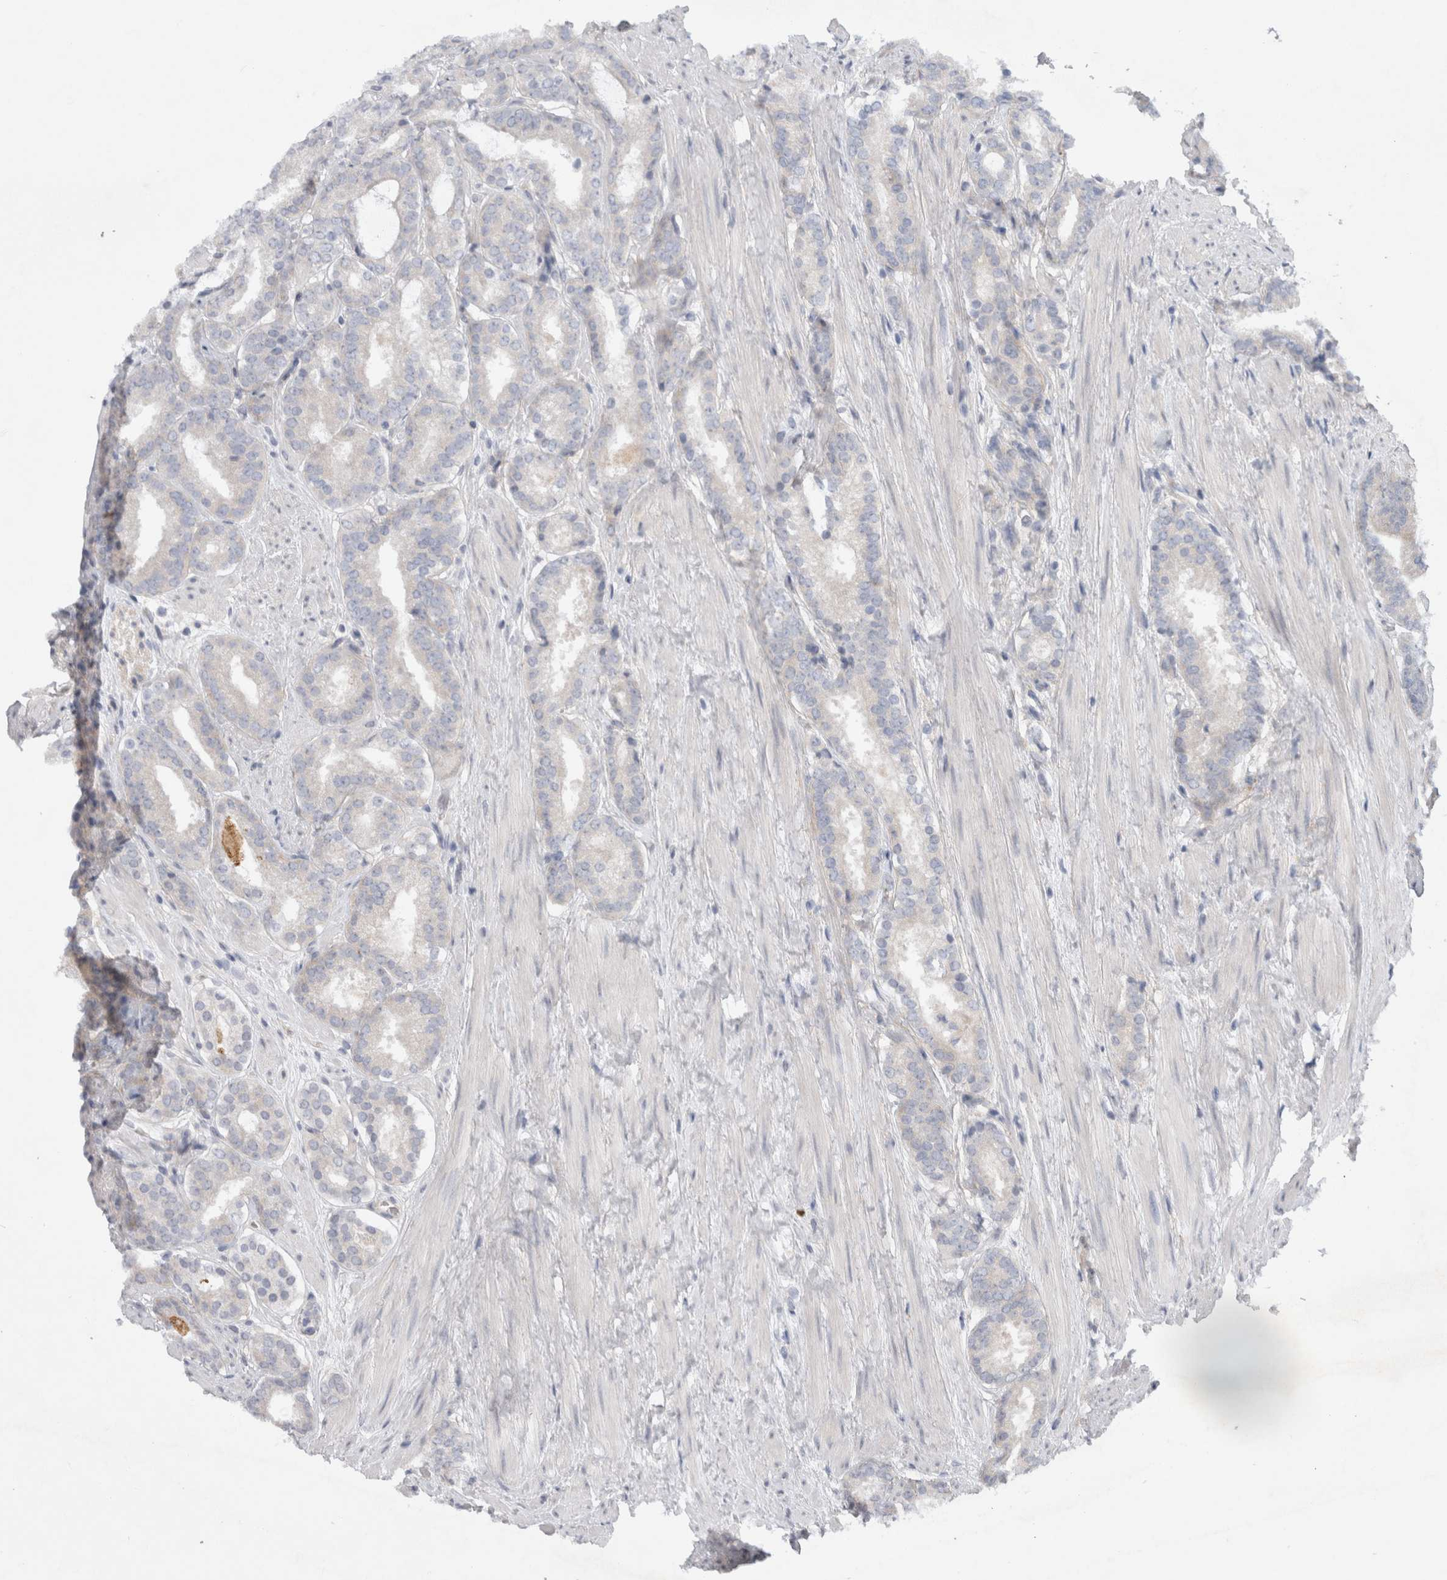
{"staining": {"intensity": "negative", "quantity": "none", "location": "none"}, "tissue": "prostate cancer", "cell_type": "Tumor cells", "image_type": "cancer", "snomed": [{"axis": "morphology", "description": "Adenocarcinoma, Low grade"}, {"axis": "topography", "description": "Prostate"}], "caption": "This image is of prostate cancer stained with immunohistochemistry to label a protein in brown with the nuclei are counter-stained blue. There is no positivity in tumor cells.", "gene": "CERS3", "patient": {"sex": "male", "age": 69}}